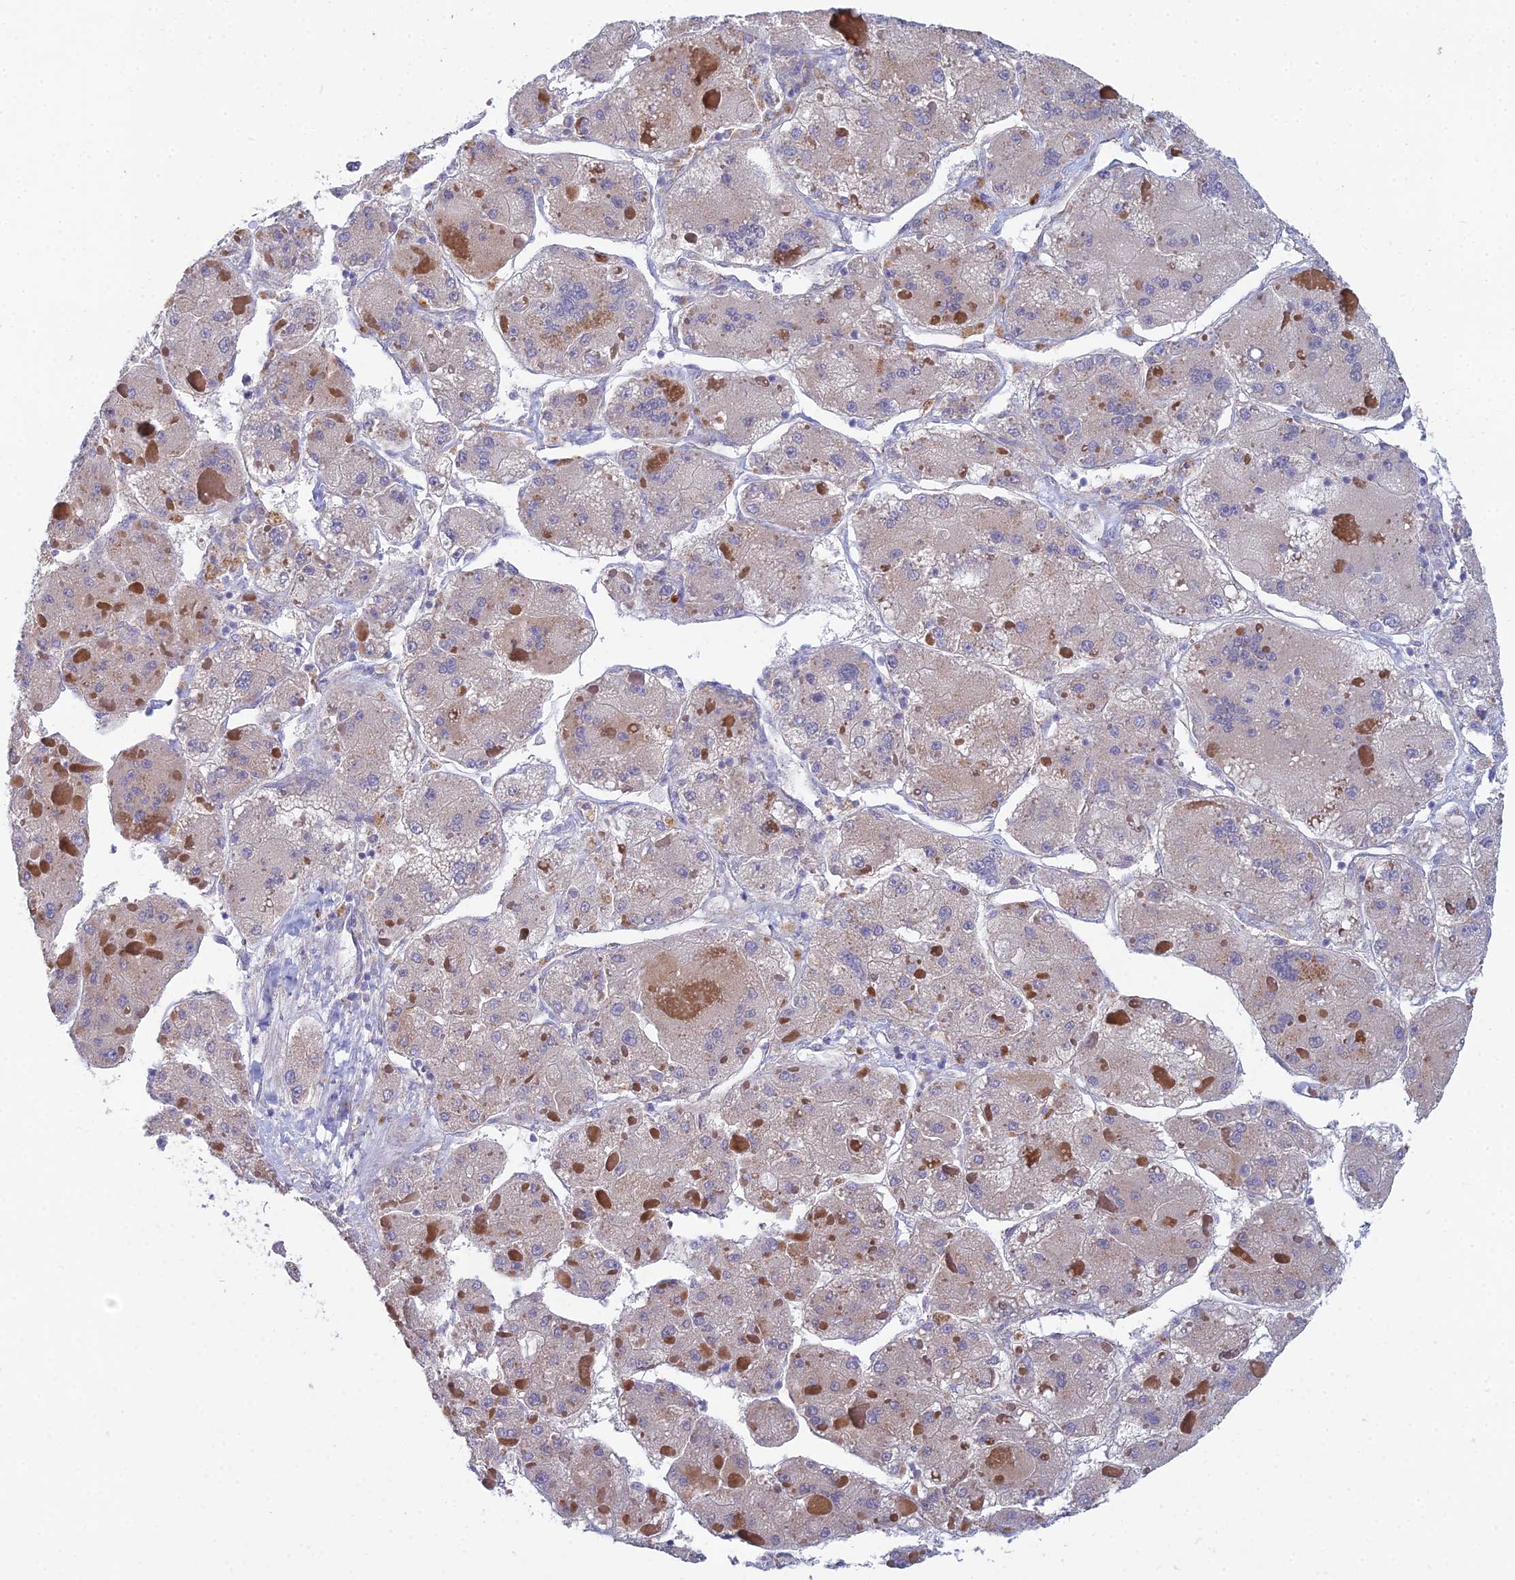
{"staining": {"intensity": "negative", "quantity": "none", "location": "none"}, "tissue": "liver cancer", "cell_type": "Tumor cells", "image_type": "cancer", "snomed": [{"axis": "morphology", "description": "Carcinoma, Hepatocellular, NOS"}, {"axis": "topography", "description": "Liver"}], "caption": "A high-resolution micrograph shows immunohistochemistry staining of hepatocellular carcinoma (liver), which shows no significant expression in tumor cells. (DAB (3,3'-diaminobenzidine) immunohistochemistry (IHC), high magnification).", "gene": "METTL26", "patient": {"sex": "female", "age": 73}}